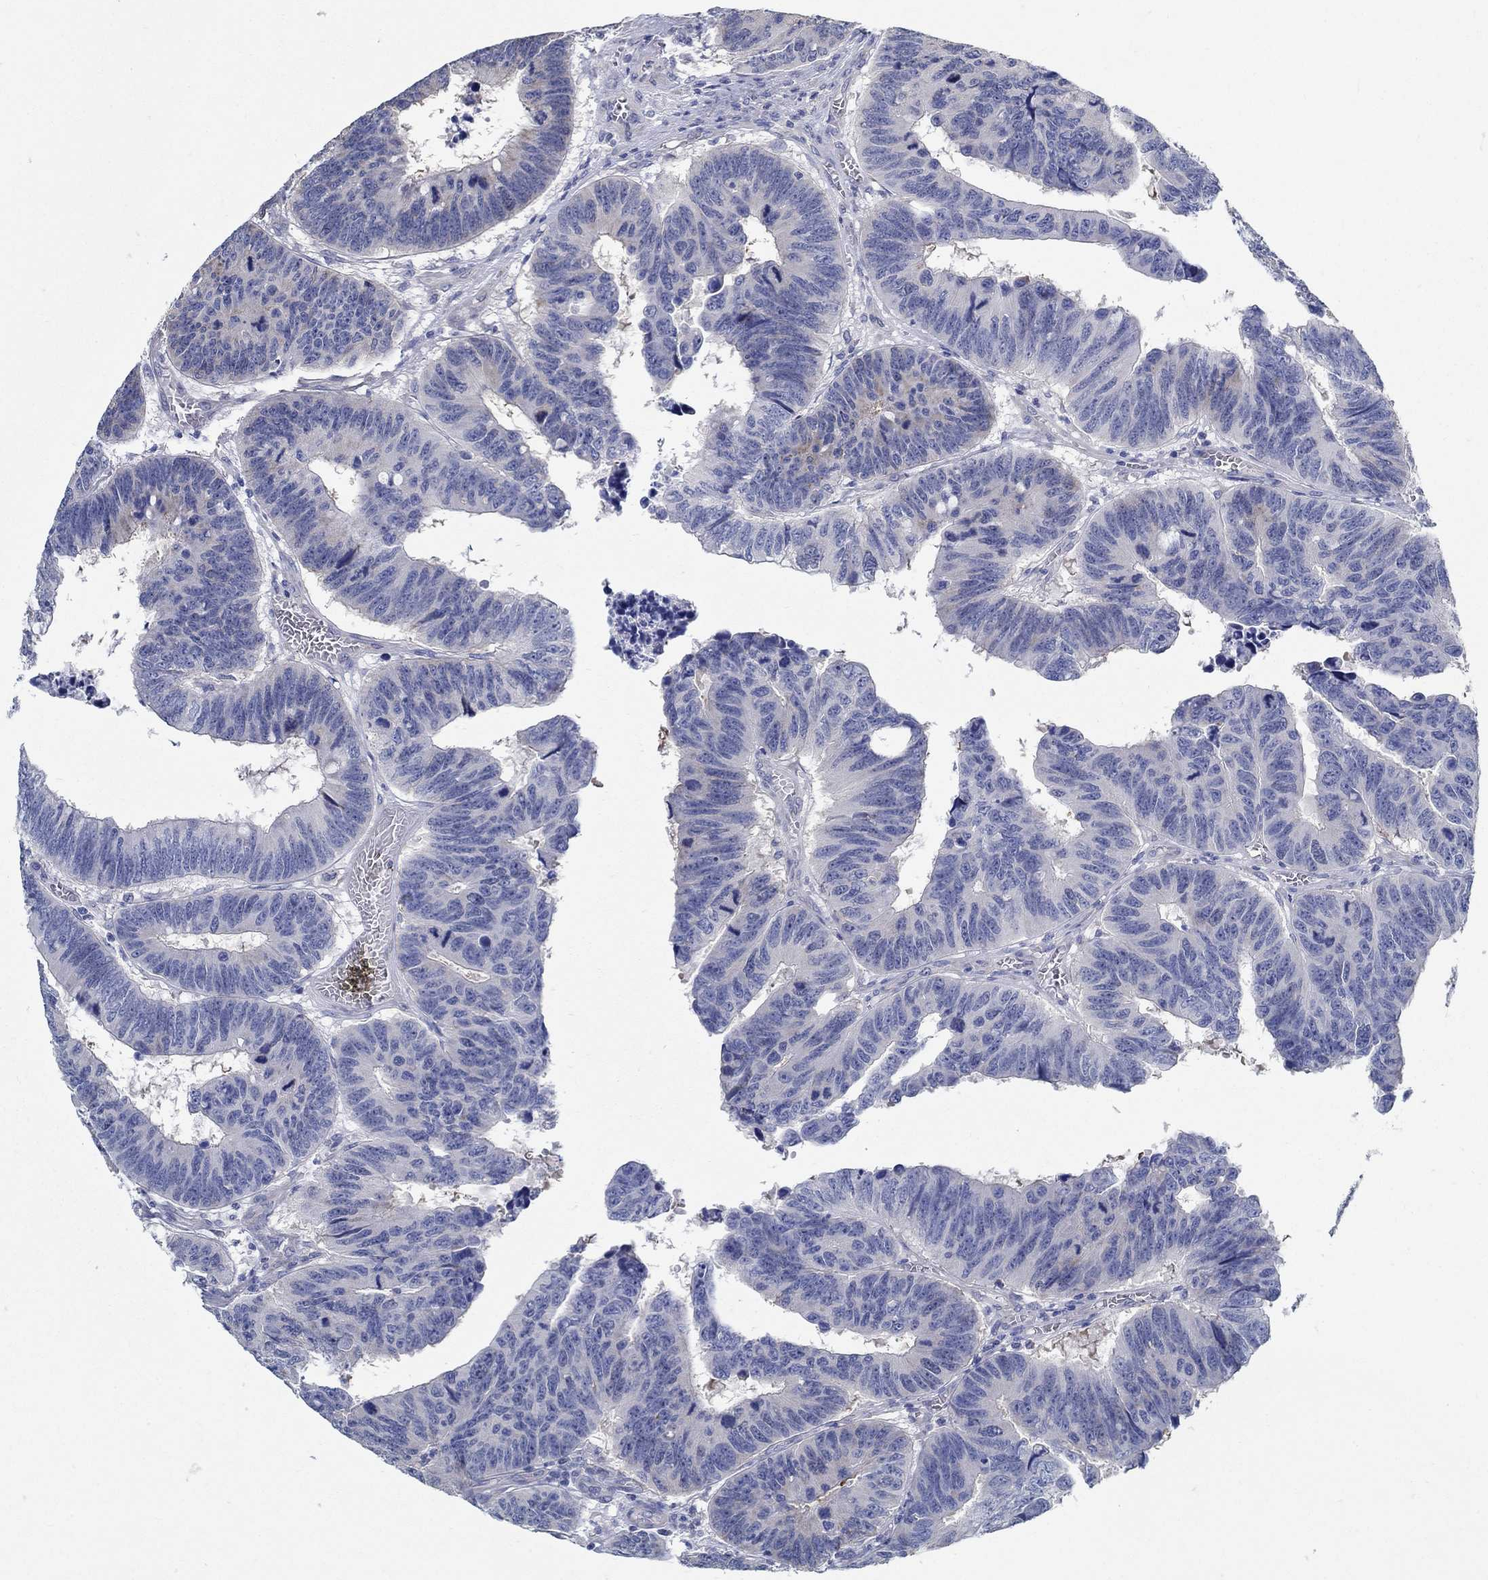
{"staining": {"intensity": "negative", "quantity": "none", "location": "none"}, "tissue": "colorectal cancer", "cell_type": "Tumor cells", "image_type": "cancer", "snomed": [{"axis": "morphology", "description": "Adenocarcinoma, NOS"}, {"axis": "topography", "description": "Appendix"}, {"axis": "topography", "description": "Colon"}, {"axis": "topography", "description": "Cecum"}, {"axis": "topography", "description": "Colon asc"}], "caption": "This is an IHC image of adenocarcinoma (colorectal). There is no positivity in tumor cells.", "gene": "C15orf39", "patient": {"sex": "female", "age": 85}}